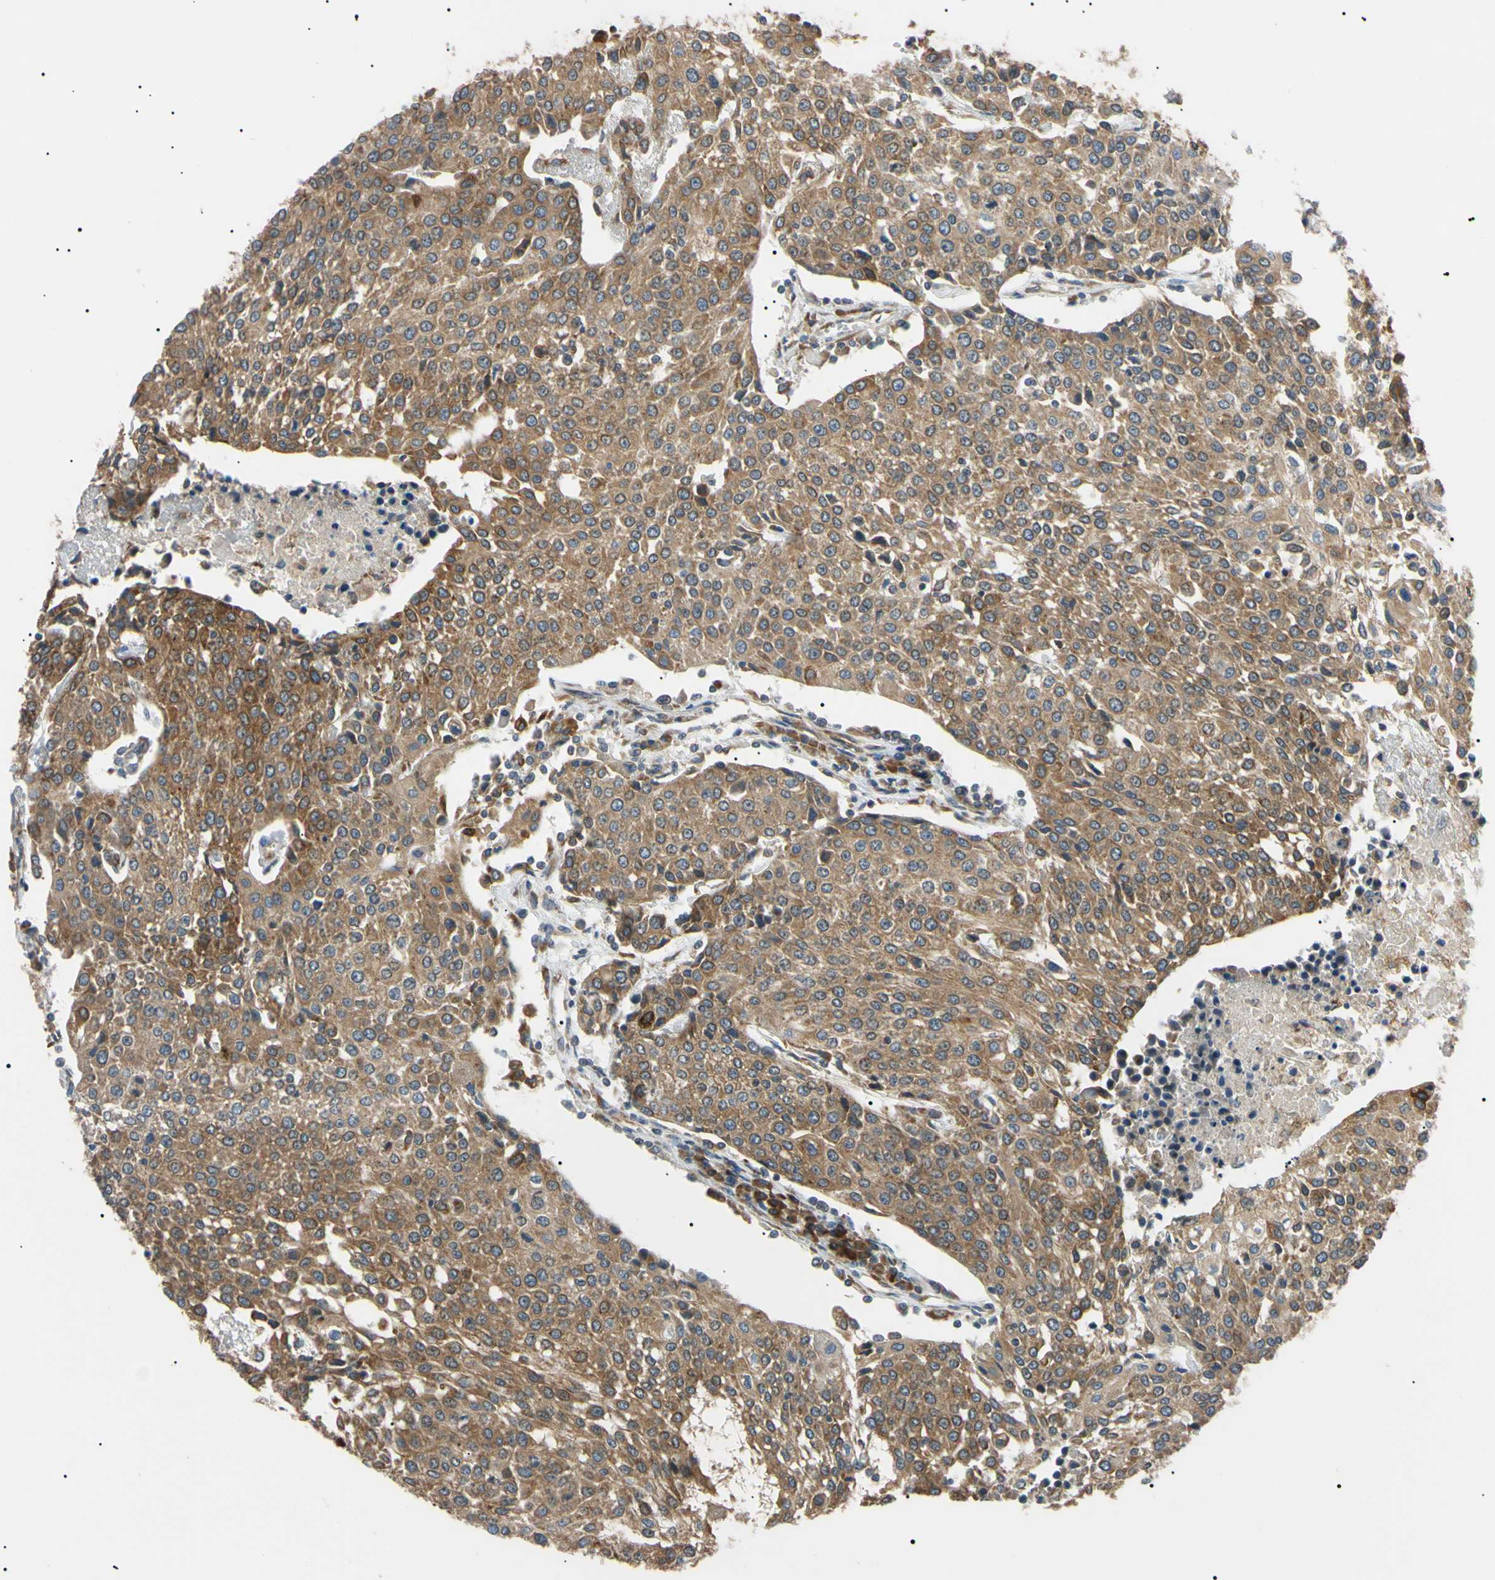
{"staining": {"intensity": "moderate", "quantity": ">75%", "location": "cytoplasmic/membranous"}, "tissue": "urothelial cancer", "cell_type": "Tumor cells", "image_type": "cancer", "snomed": [{"axis": "morphology", "description": "Urothelial carcinoma, High grade"}, {"axis": "topography", "description": "Urinary bladder"}], "caption": "Moderate cytoplasmic/membranous expression is seen in about >75% of tumor cells in high-grade urothelial carcinoma.", "gene": "VAPA", "patient": {"sex": "female", "age": 85}}